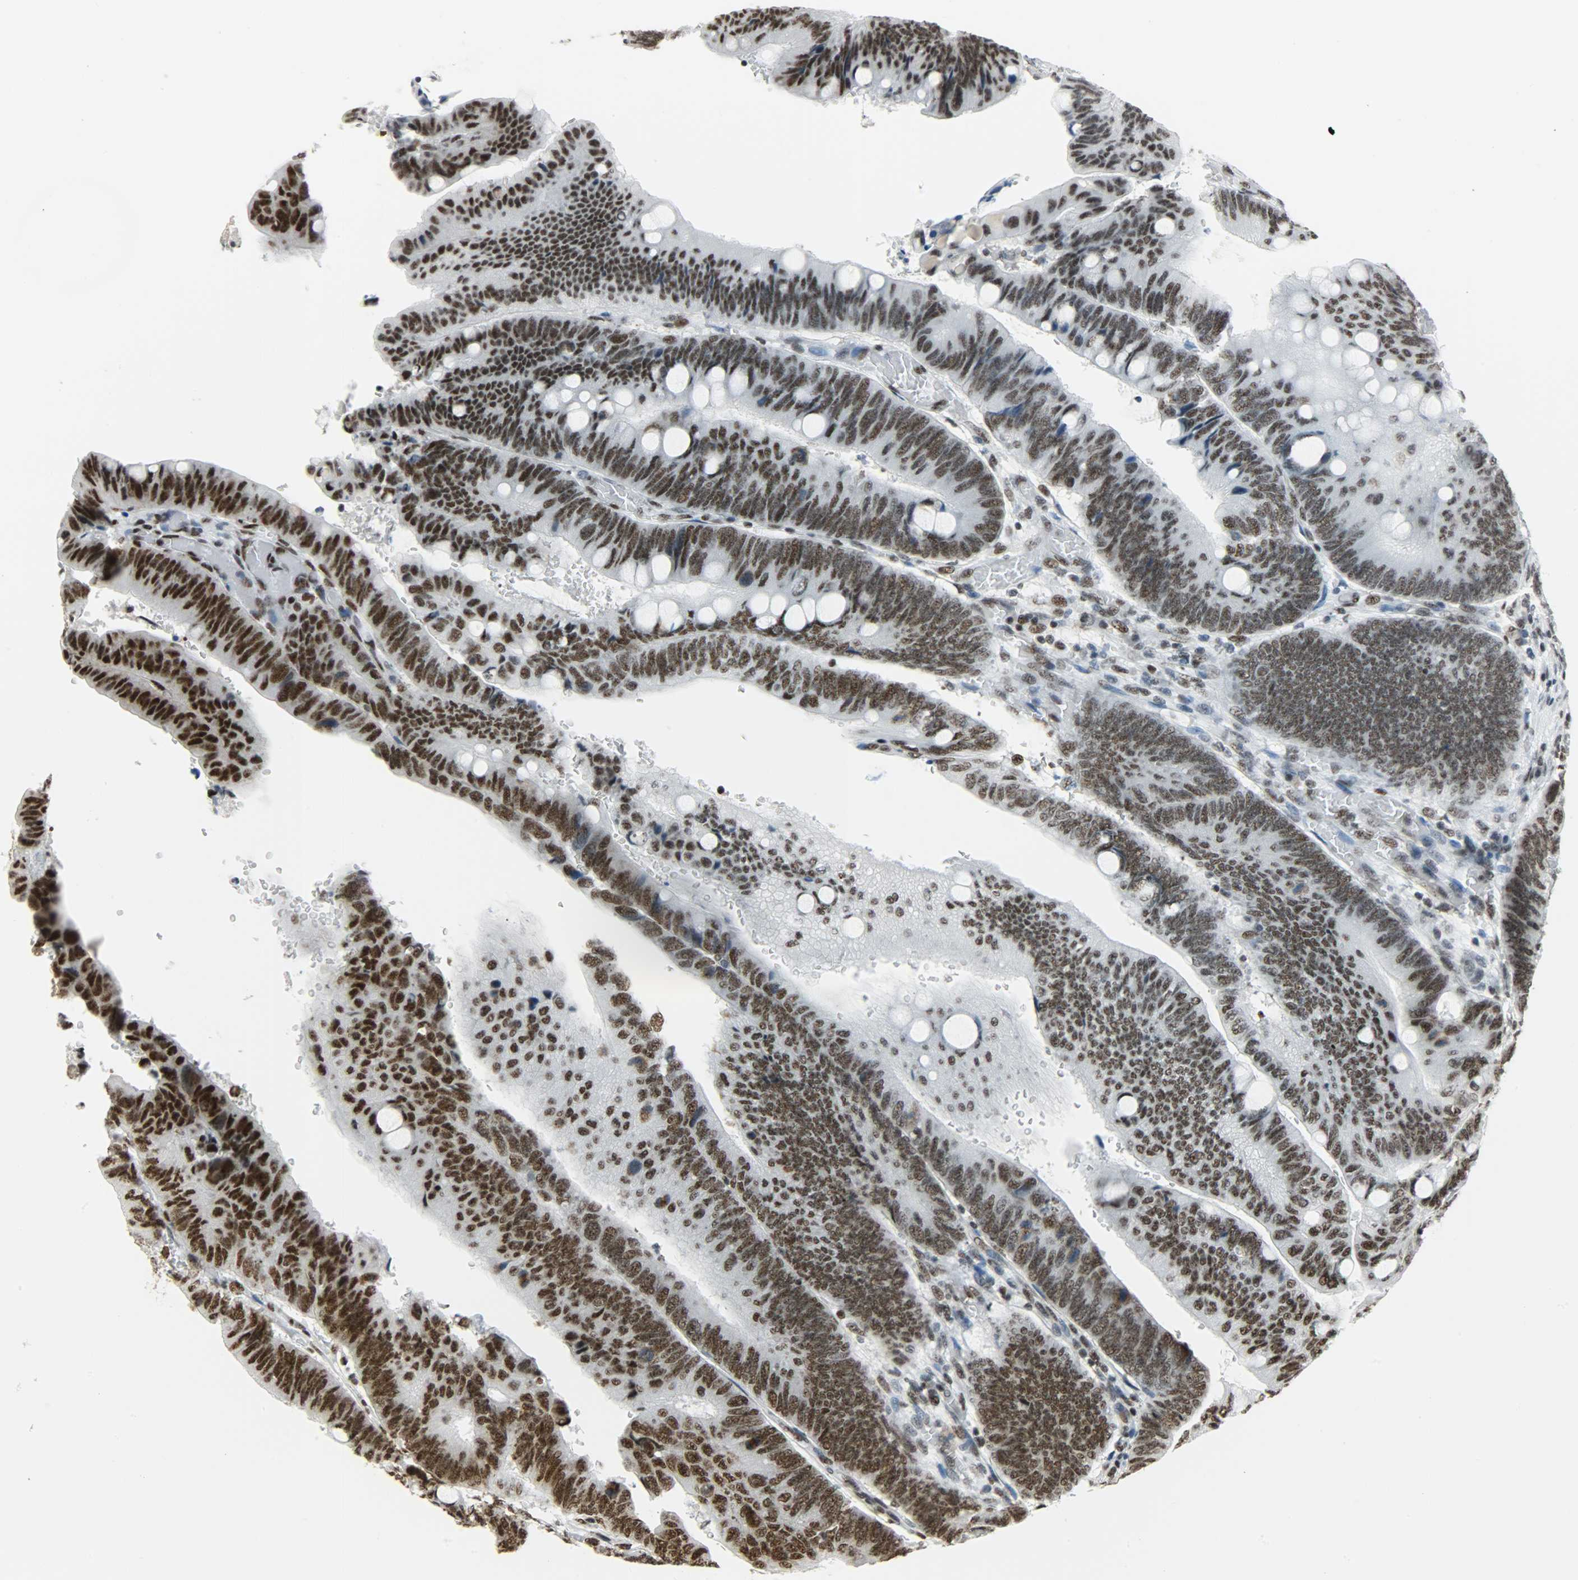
{"staining": {"intensity": "strong", "quantity": ">75%", "location": "nuclear"}, "tissue": "colorectal cancer", "cell_type": "Tumor cells", "image_type": "cancer", "snomed": [{"axis": "morphology", "description": "Normal tissue, NOS"}, {"axis": "morphology", "description": "Adenocarcinoma, NOS"}, {"axis": "topography", "description": "Rectum"}], "caption": "Strong nuclear staining is present in approximately >75% of tumor cells in adenocarcinoma (colorectal).", "gene": "SNRPA", "patient": {"sex": "male", "age": 92}}